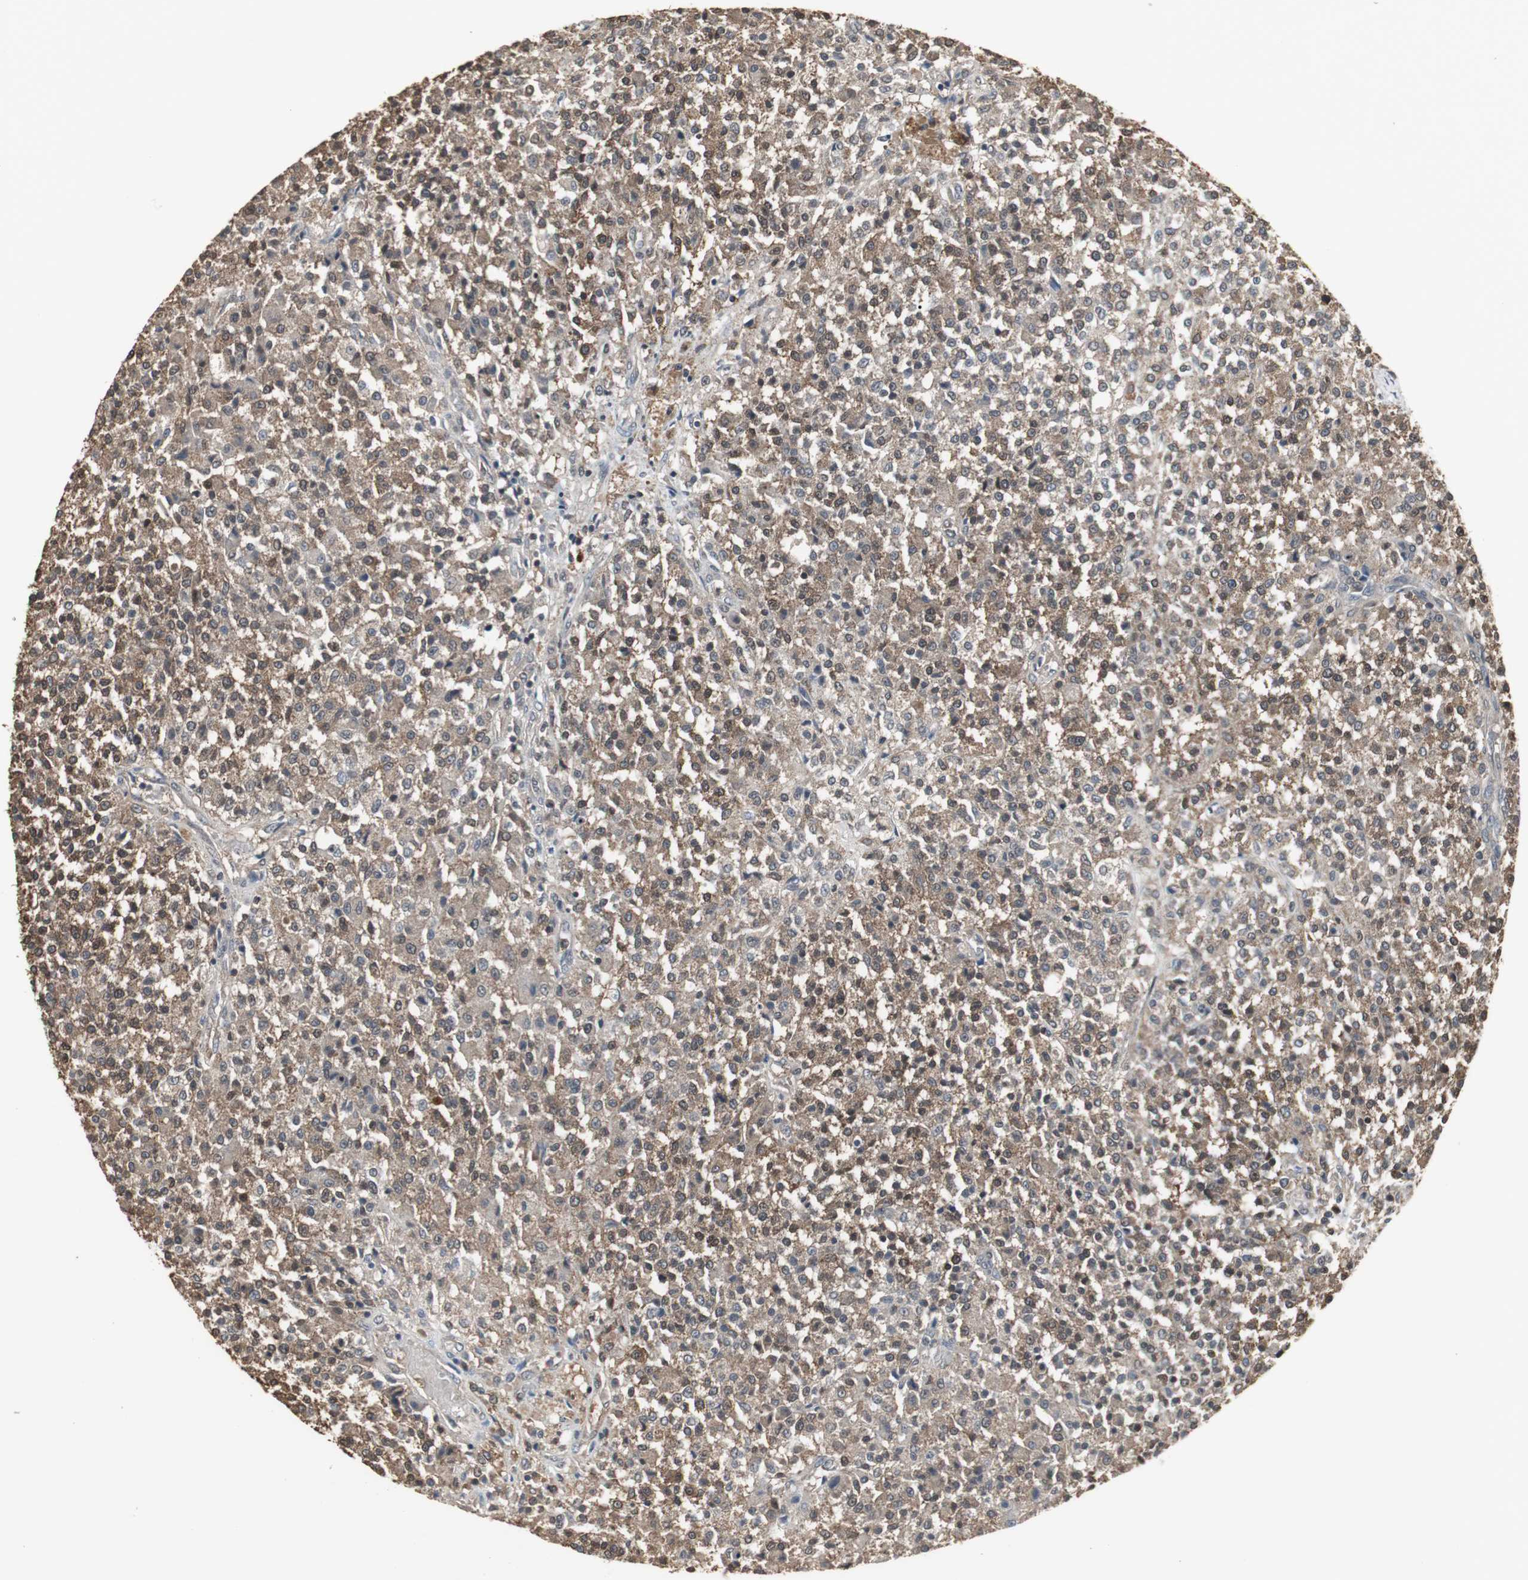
{"staining": {"intensity": "weak", "quantity": ">75%", "location": "cytoplasmic/membranous"}, "tissue": "testis cancer", "cell_type": "Tumor cells", "image_type": "cancer", "snomed": [{"axis": "morphology", "description": "Seminoma, NOS"}, {"axis": "topography", "description": "Testis"}], "caption": "Brown immunohistochemical staining in human testis cancer (seminoma) reveals weak cytoplasmic/membranous expression in about >75% of tumor cells.", "gene": "HPRT1", "patient": {"sex": "male", "age": 59}}